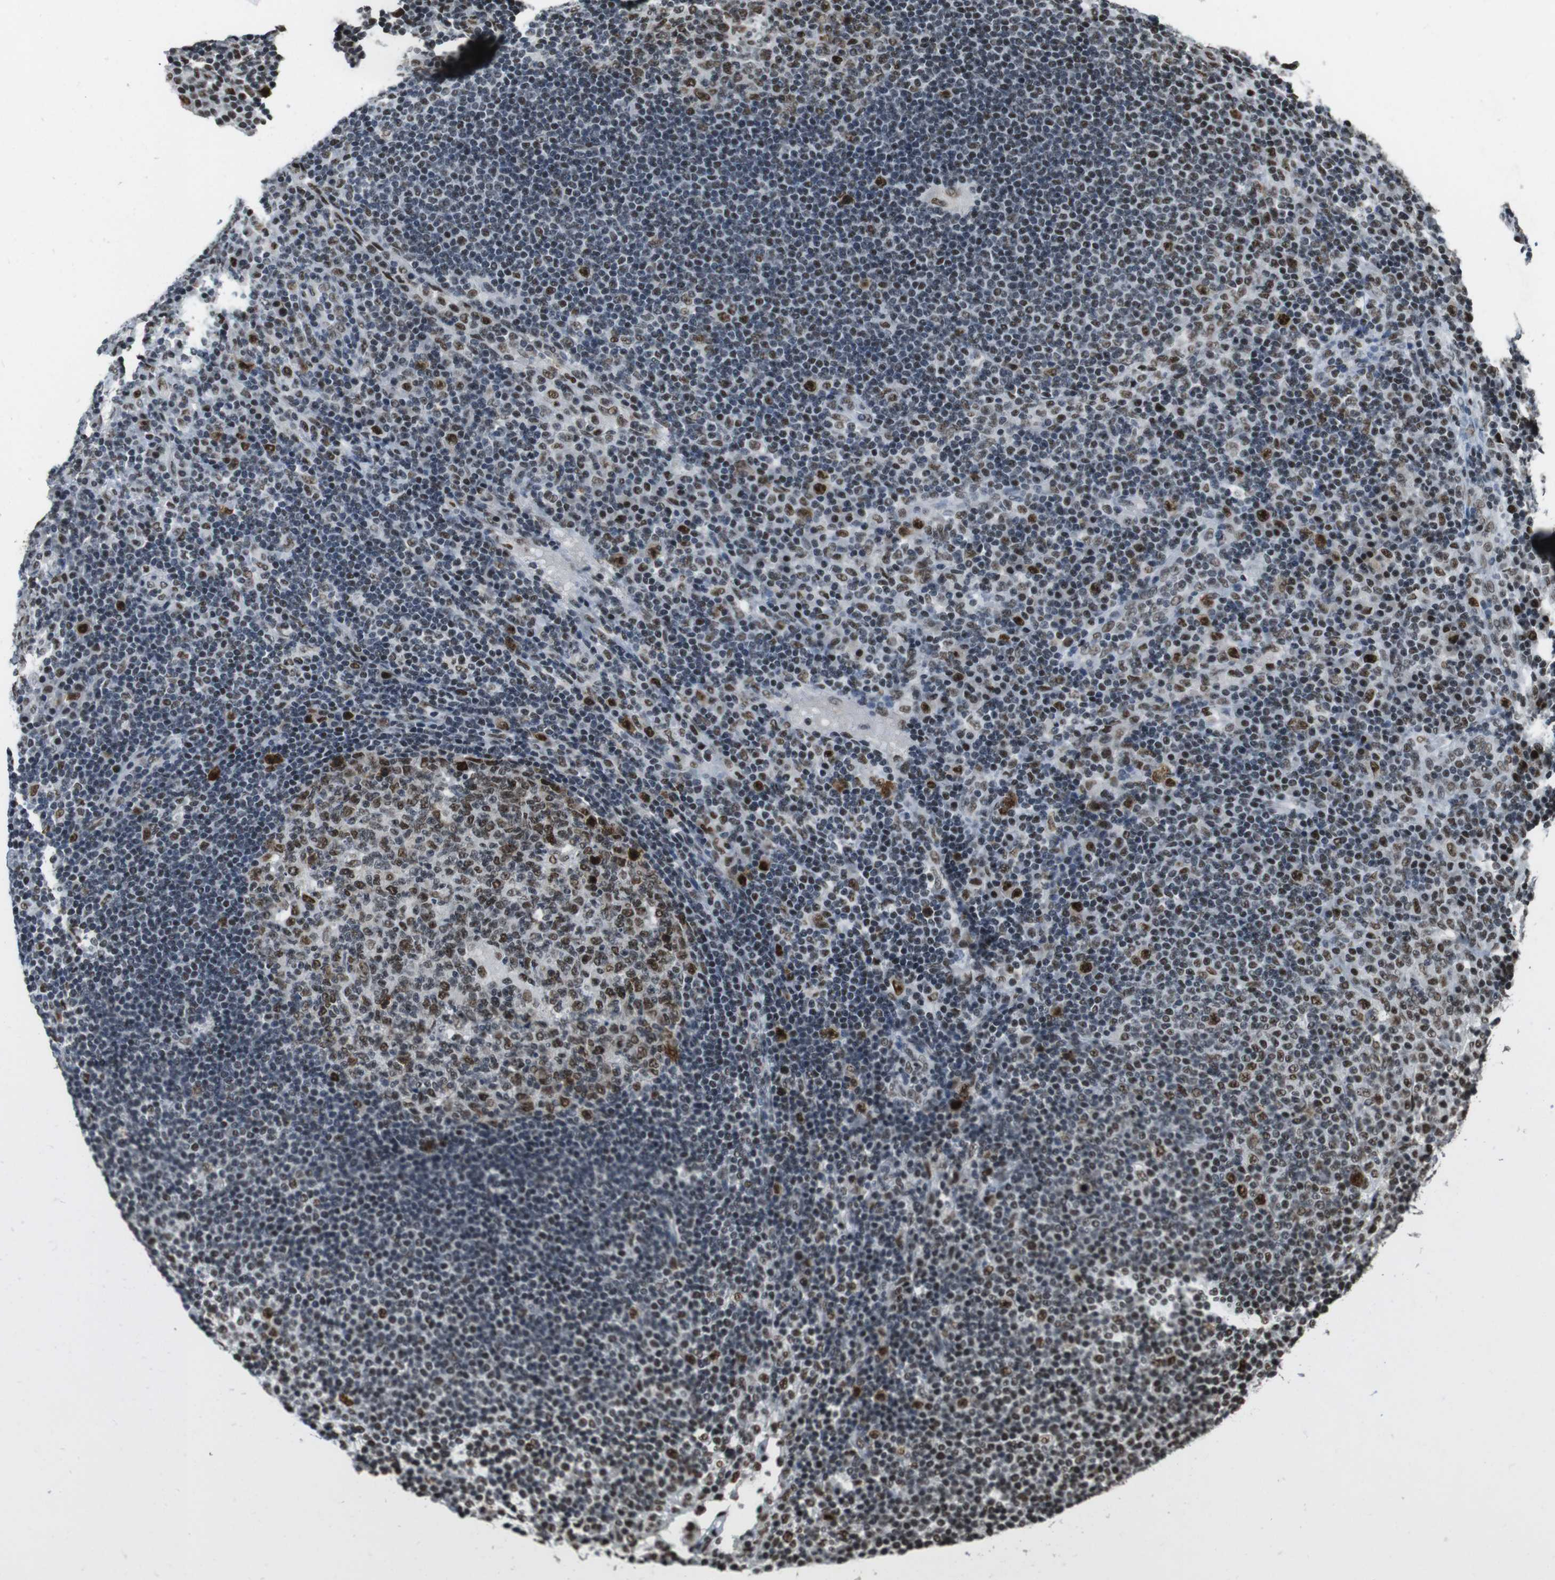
{"staining": {"intensity": "moderate", "quantity": "25%-75%", "location": "nuclear"}, "tissue": "lymph node", "cell_type": "Germinal center cells", "image_type": "normal", "snomed": [{"axis": "morphology", "description": "Normal tissue, NOS"}, {"axis": "topography", "description": "Lymph node"}], "caption": "Brown immunohistochemical staining in unremarkable lymph node demonstrates moderate nuclear positivity in approximately 25%-75% of germinal center cells. (DAB IHC with brightfield microscopy, high magnification).", "gene": "CSNK2B", "patient": {"sex": "female", "age": 53}}